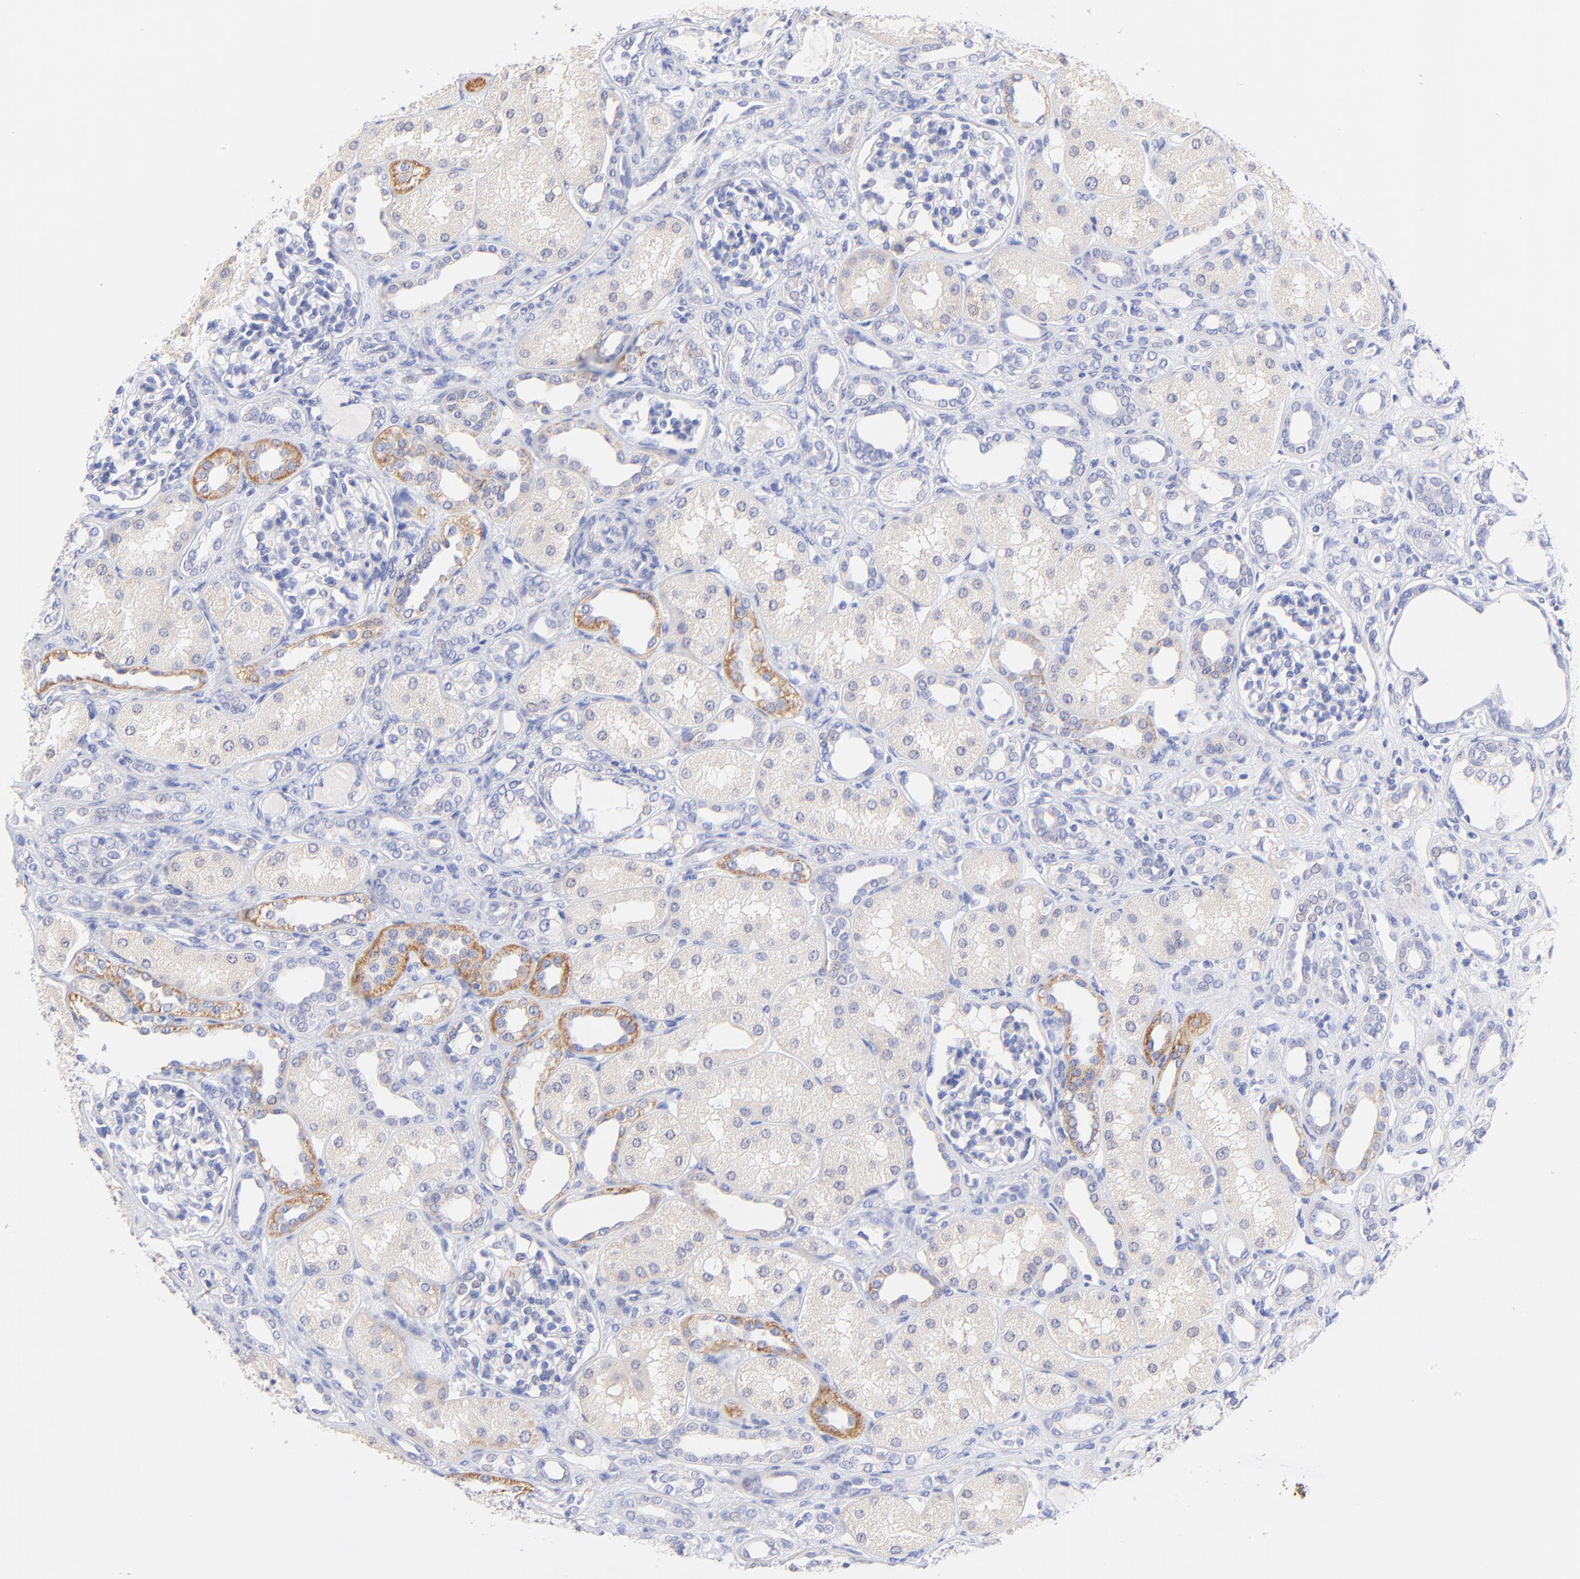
{"staining": {"intensity": "negative", "quantity": "none", "location": "none"}, "tissue": "kidney", "cell_type": "Cells in glomeruli", "image_type": "normal", "snomed": [{"axis": "morphology", "description": "Normal tissue, NOS"}, {"axis": "topography", "description": "Kidney"}], "caption": "Immunohistochemical staining of normal kidney displays no significant positivity in cells in glomeruli. The staining was performed using DAB to visualize the protein expression in brown, while the nuclei were stained in blue with hematoxylin (Magnification: 20x).", "gene": "EBP", "patient": {"sex": "male", "age": 7}}